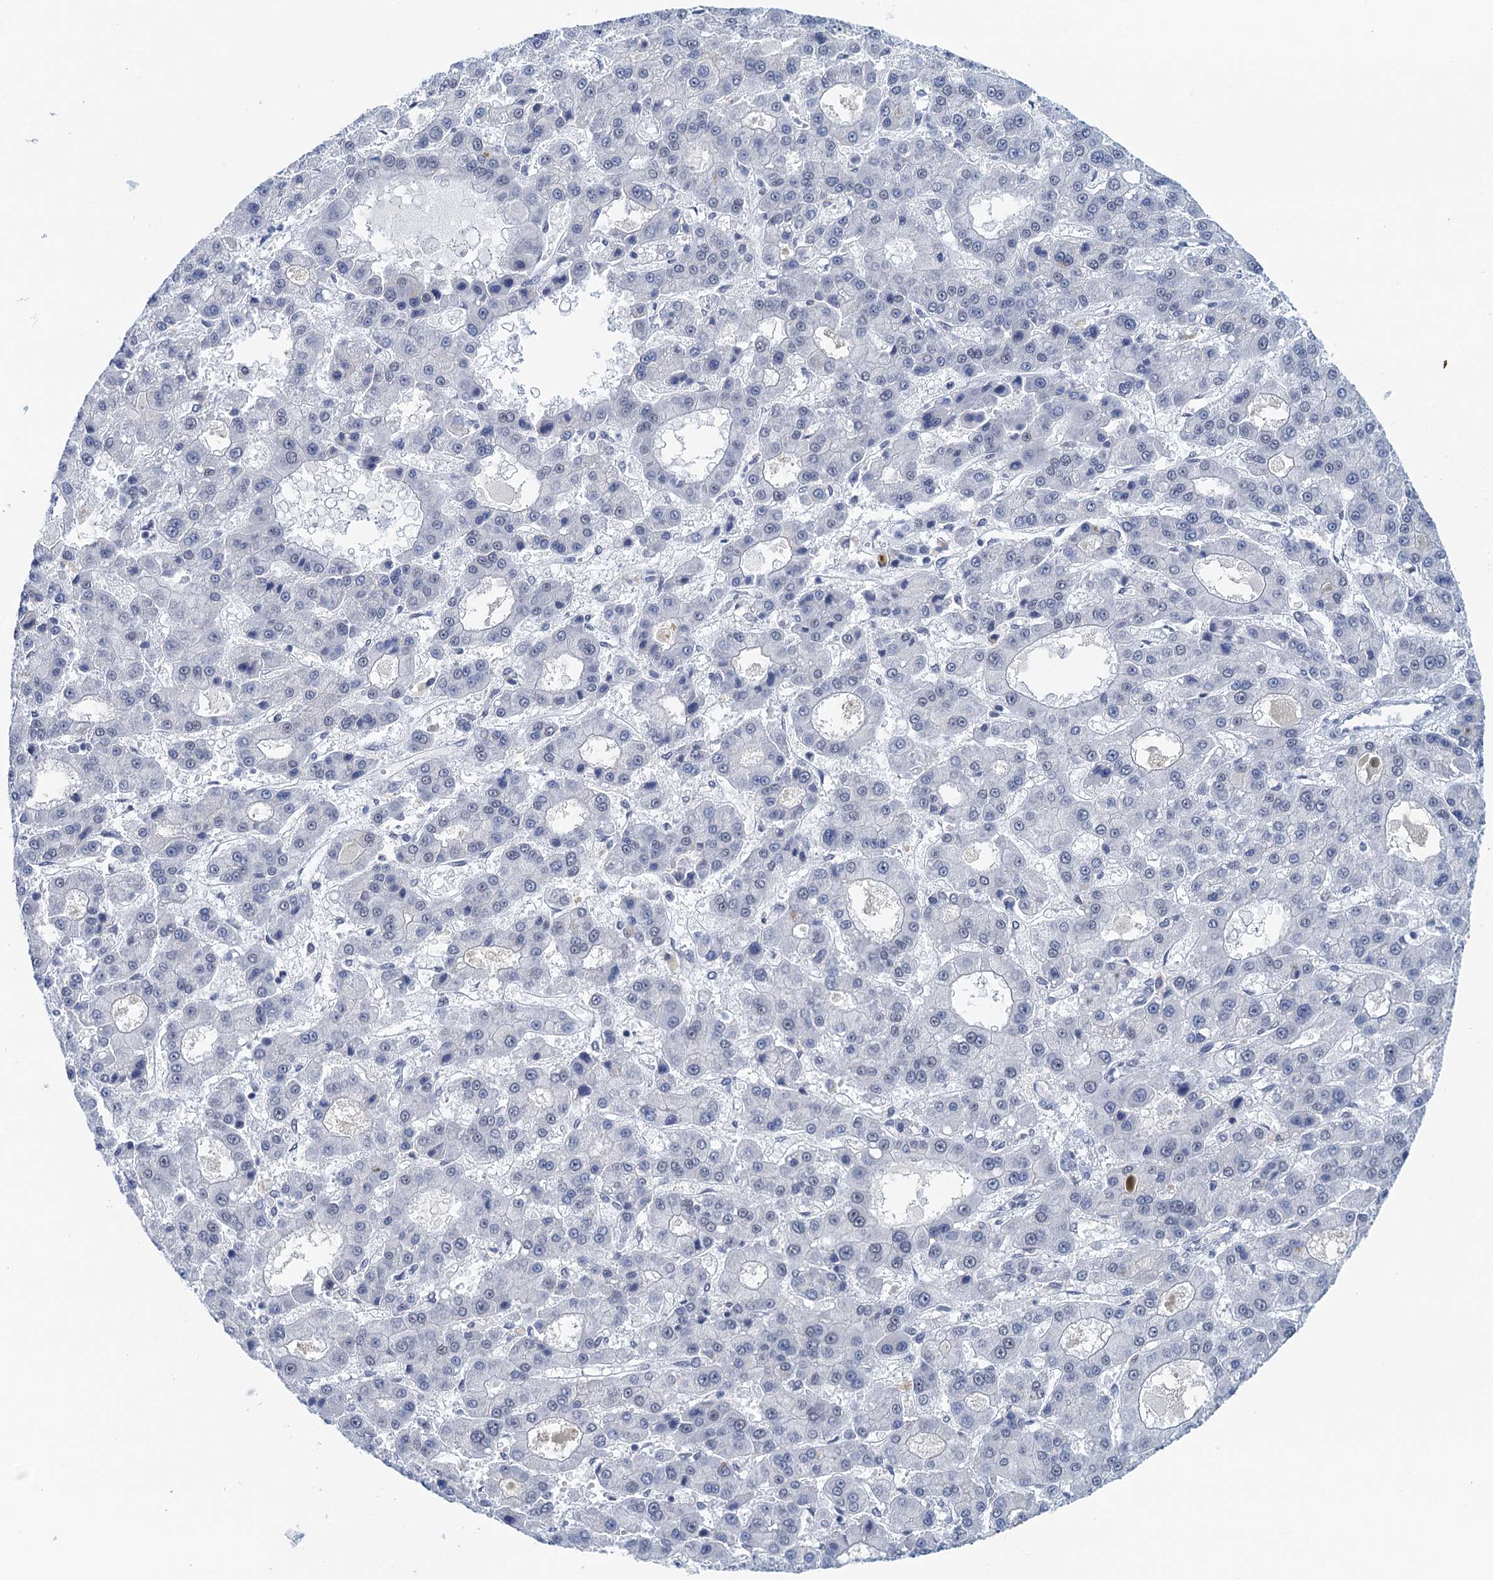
{"staining": {"intensity": "negative", "quantity": "none", "location": "none"}, "tissue": "liver cancer", "cell_type": "Tumor cells", "image_type": "cancer", "snomed": [{"axis": "morphology", "description": "Carcinoma, Hepatocellular, NOS"}, {"axis": "topography", "description": "Liver"}], "caption": "This is an immunohistochemistry image of liver cancer (hepatocellular carcinoma). There is no positivity in tumor cells.", "gene": "EPS8L1", "patient": {"sex": "male", "age": 70}}